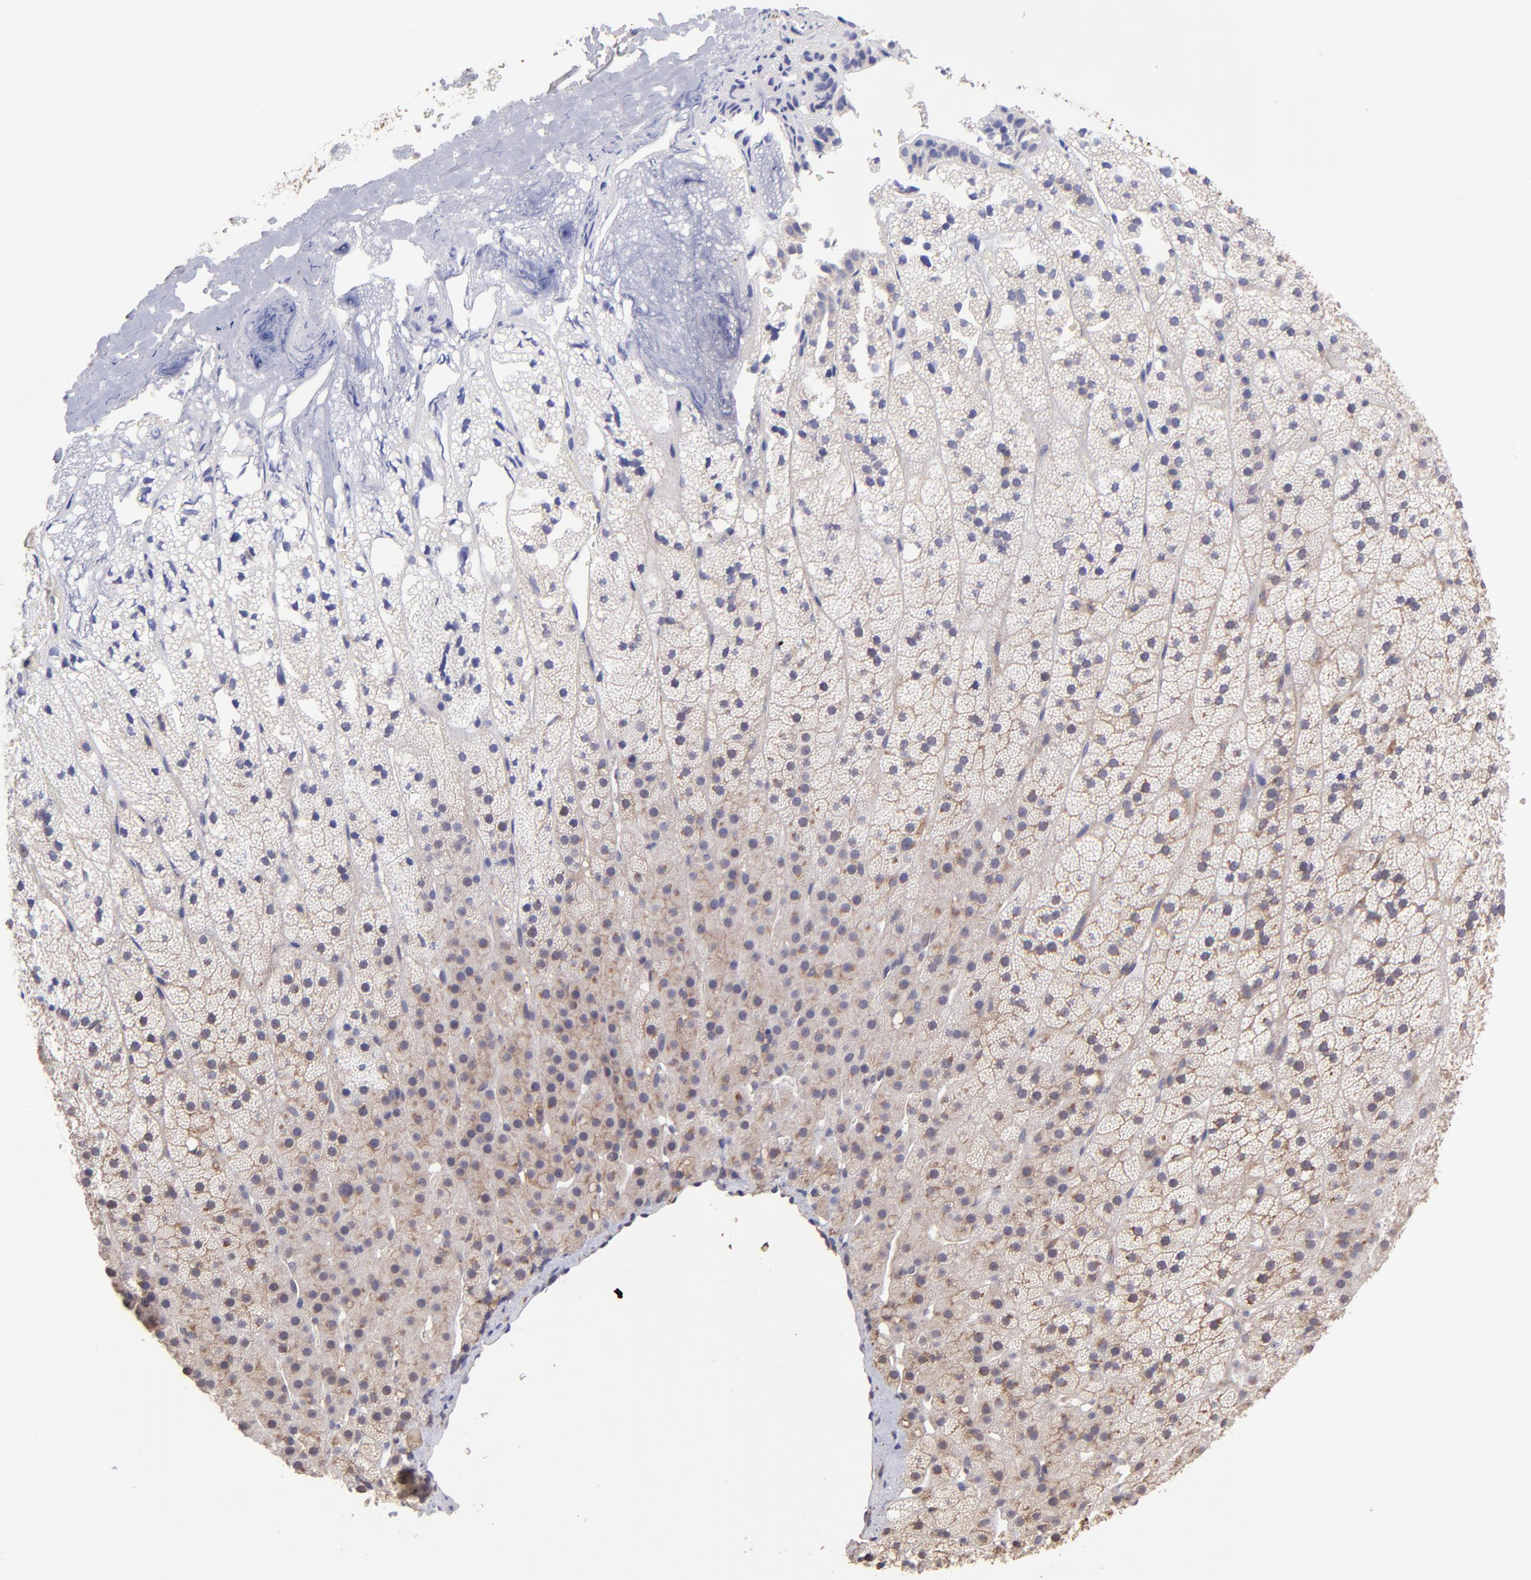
{"staining": {"intensity": "weak", "quantity": ">75%", "location": "cytoplasmic/membranous"}, "tissue": "adrenal gland", "cell_type": "Glandular cells", "image_type": "normal", "snomed": [{"axis": "morphology", "description": "Normal tissue, NOS"}, {"axis": "topography", "description": "Adrenal gland"}], "caption": "Glandular cells reveal weak cytoplasmic/membranous positivity in approximately >75% of cells in benign adrenal gland. The staining was performed using DAB (3,3'-diaminobenzidine) to visualize the protein expression in brown, while the nuclei were stained in blue with hematoxylin (Magnification: 20x).", "gene": "NSF", "patient": {"sex": "male", "age": 35}}